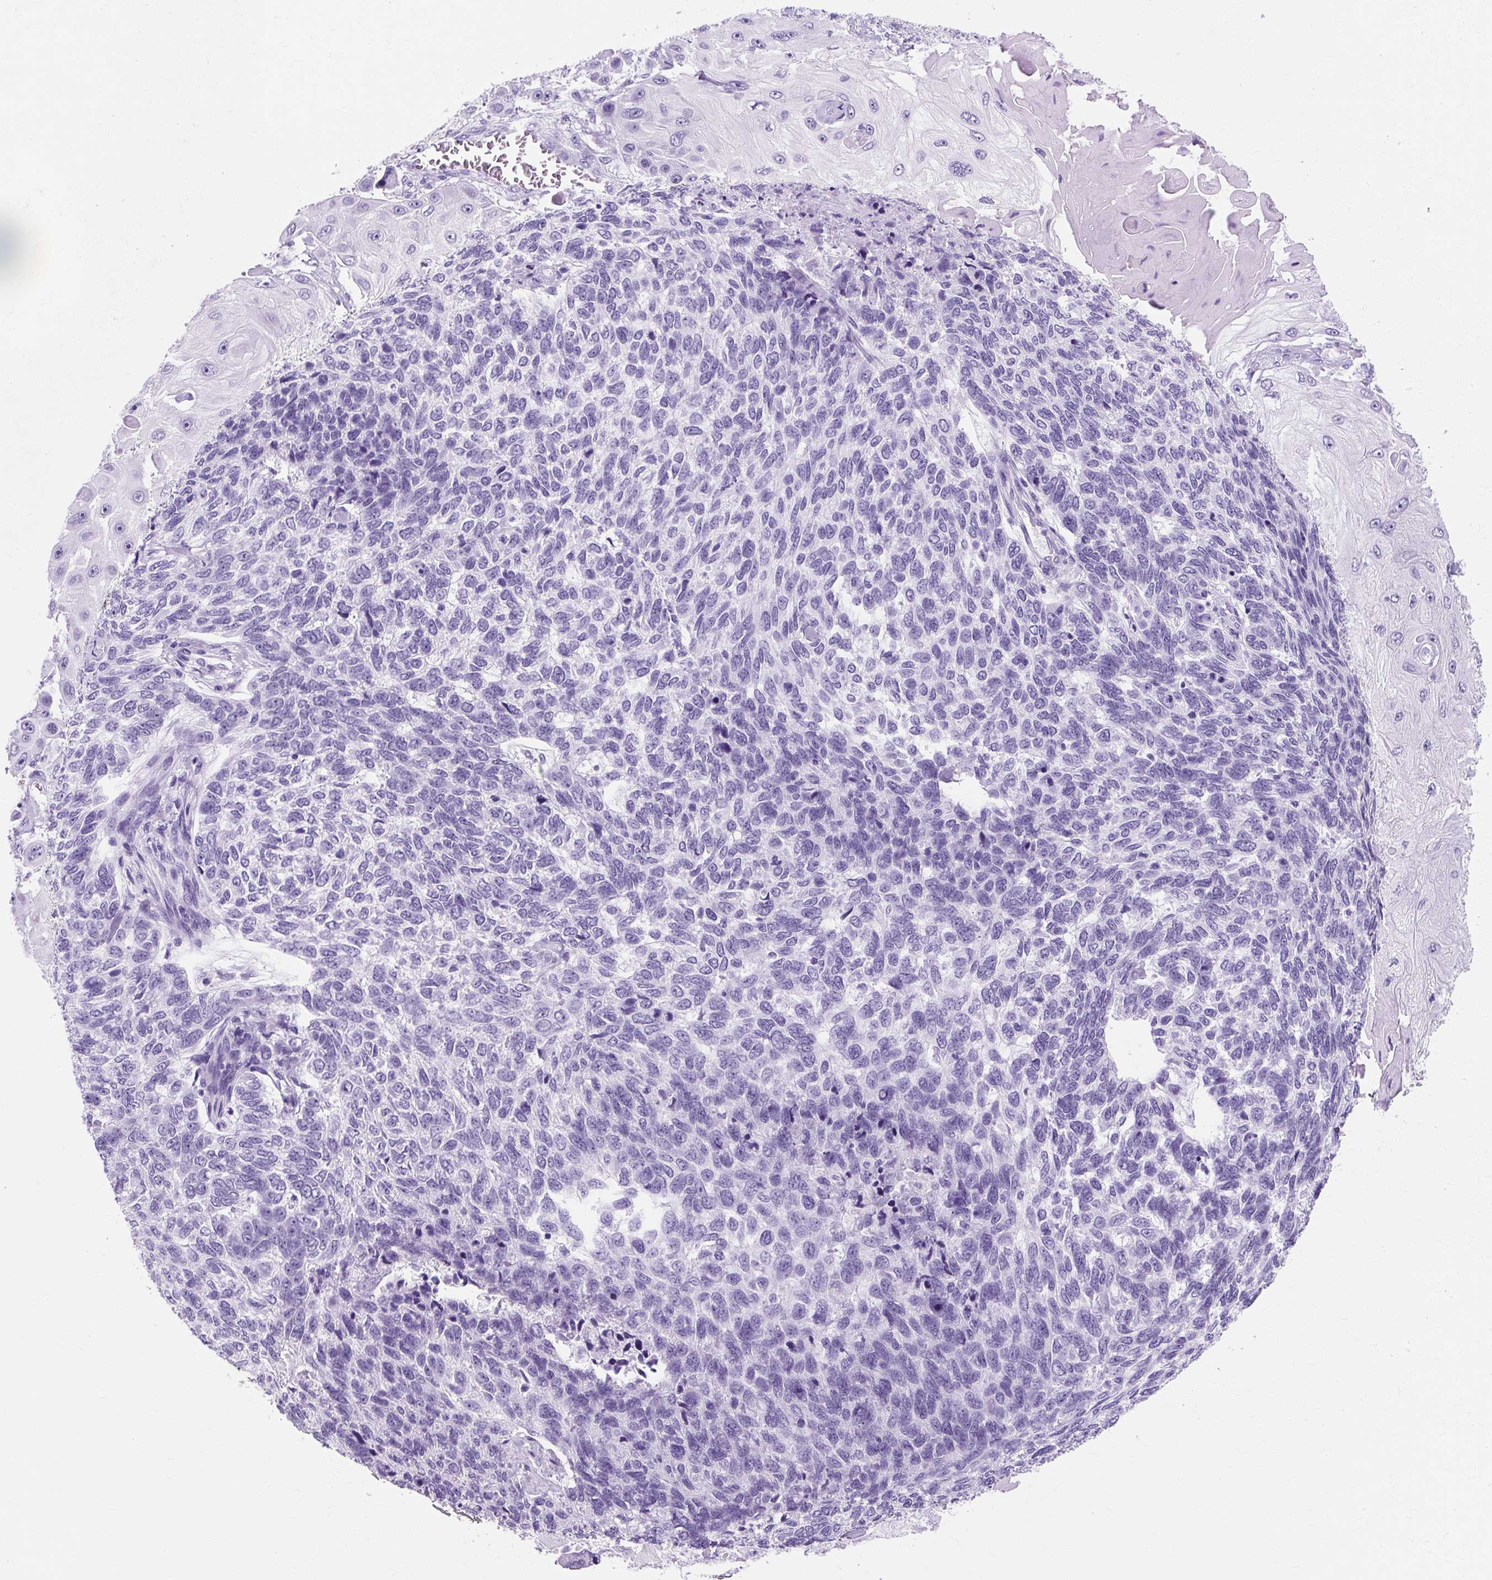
{"staining": {"intensity": "negative", "quantity": "none", "location": "none"}, "tissue": "skin cancer", "cell_type": "Tumor cells", "image_type": "cancer", "snomed": [{"axis": "morphology", "description": "Basal cell carcinoma"}, {"axis": "topography", "description": "Skin"}], "caption": "This is an immunohistochemistry (IHC) image of skin basal cell carcinoma. There is no staining in tumor cells.", "gene": "TMEM89", "patient": {"sex": "female", "age": 65}}